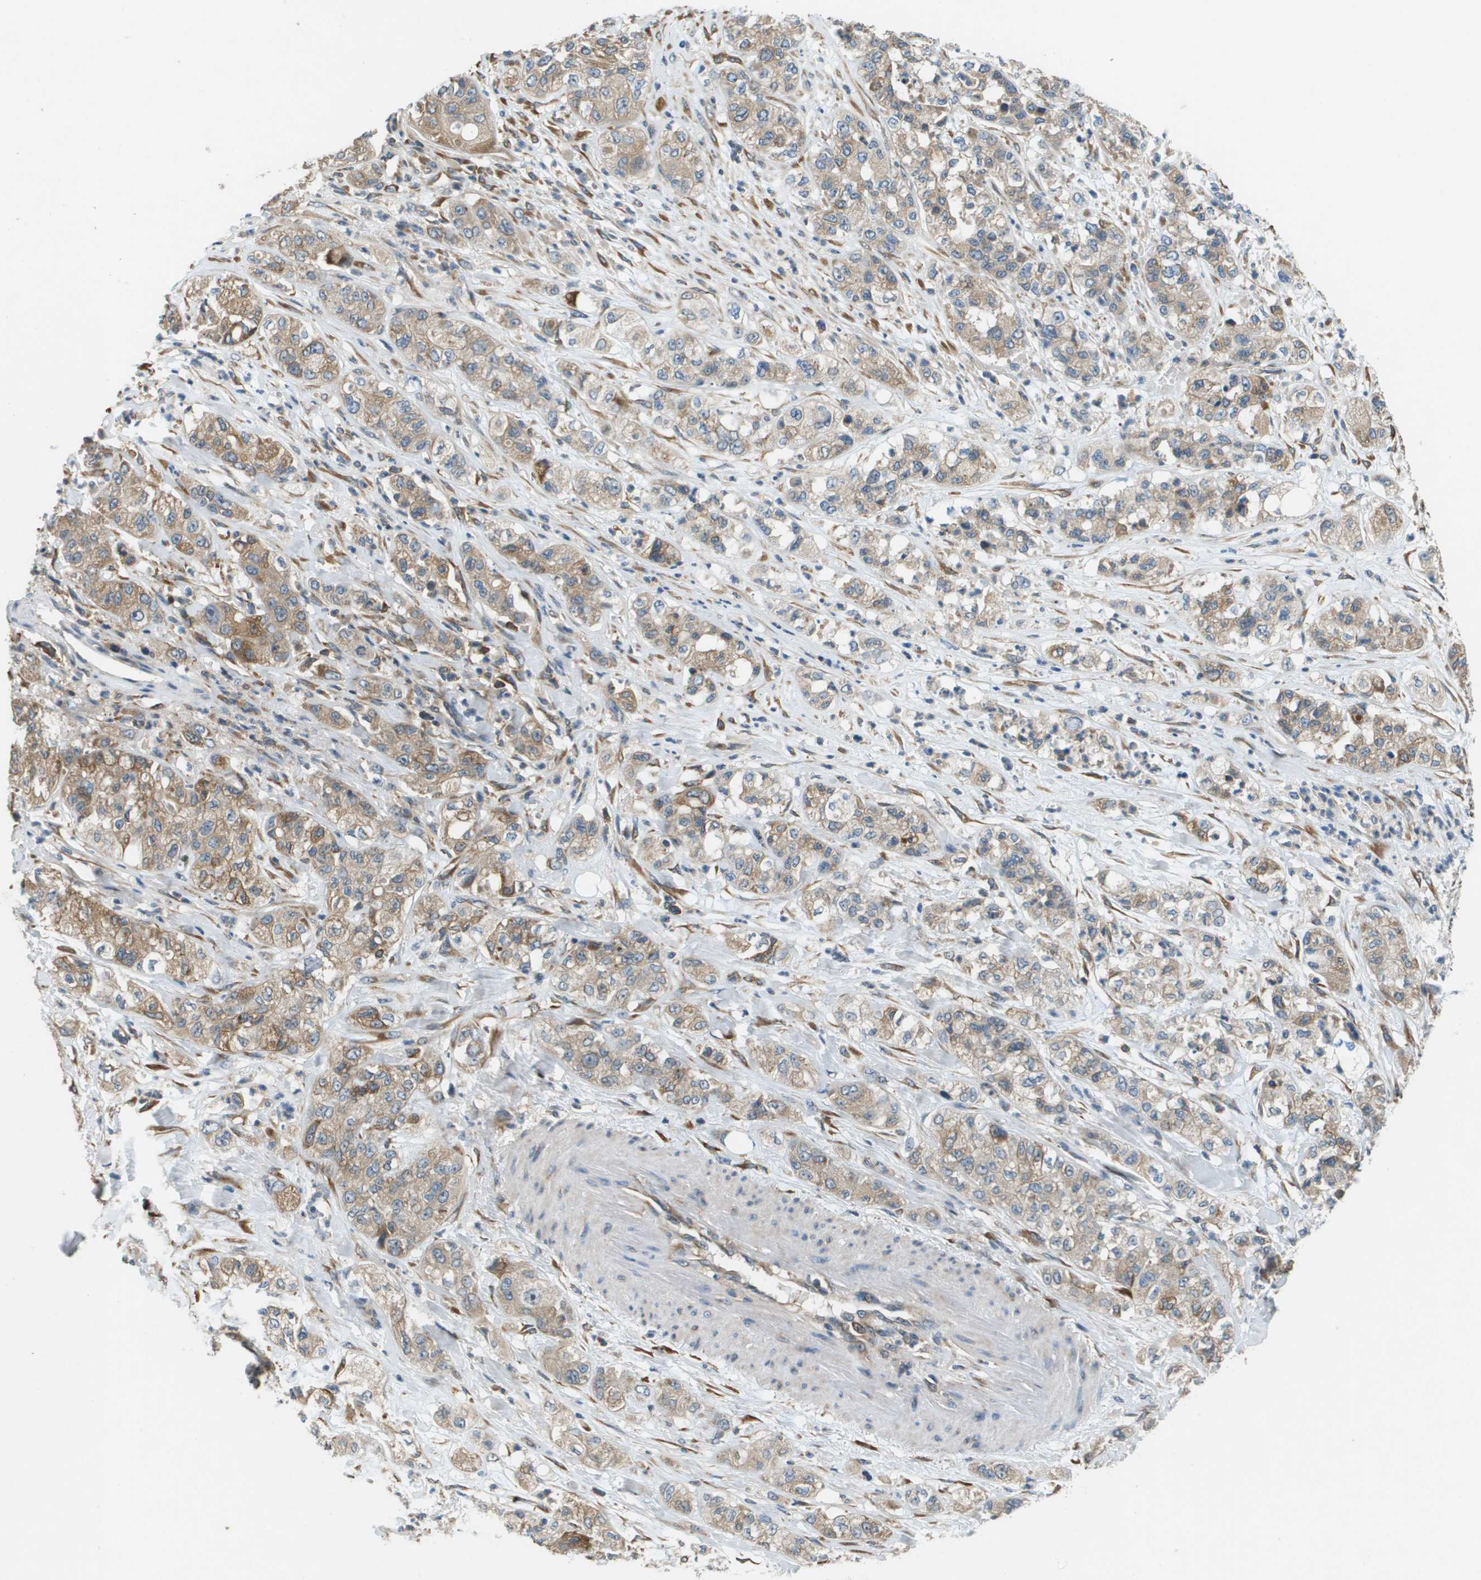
{"staining": {"intensity": "moderate", "quantity": ">75%", "location": "cytoplasmic/membranous"}, "tissue": "pancreatic cancer", "cell_type": "Tumor cells", "image_type": "cancer", "snomed": [{"axis": "morphology", "description": "Adenocarcinoma, NOS"}, {"axis": "topography", "description": "Pancreas"}], "caption": "Protein staining of pancreatic cancer (adenocarcinoma) tissue demonstrates moderate cytoplasmic/membranous staining in approximately >75% of tumor cells.", "gene": "SAMSN1", "patient": {"sex": "female", "age": 78}}